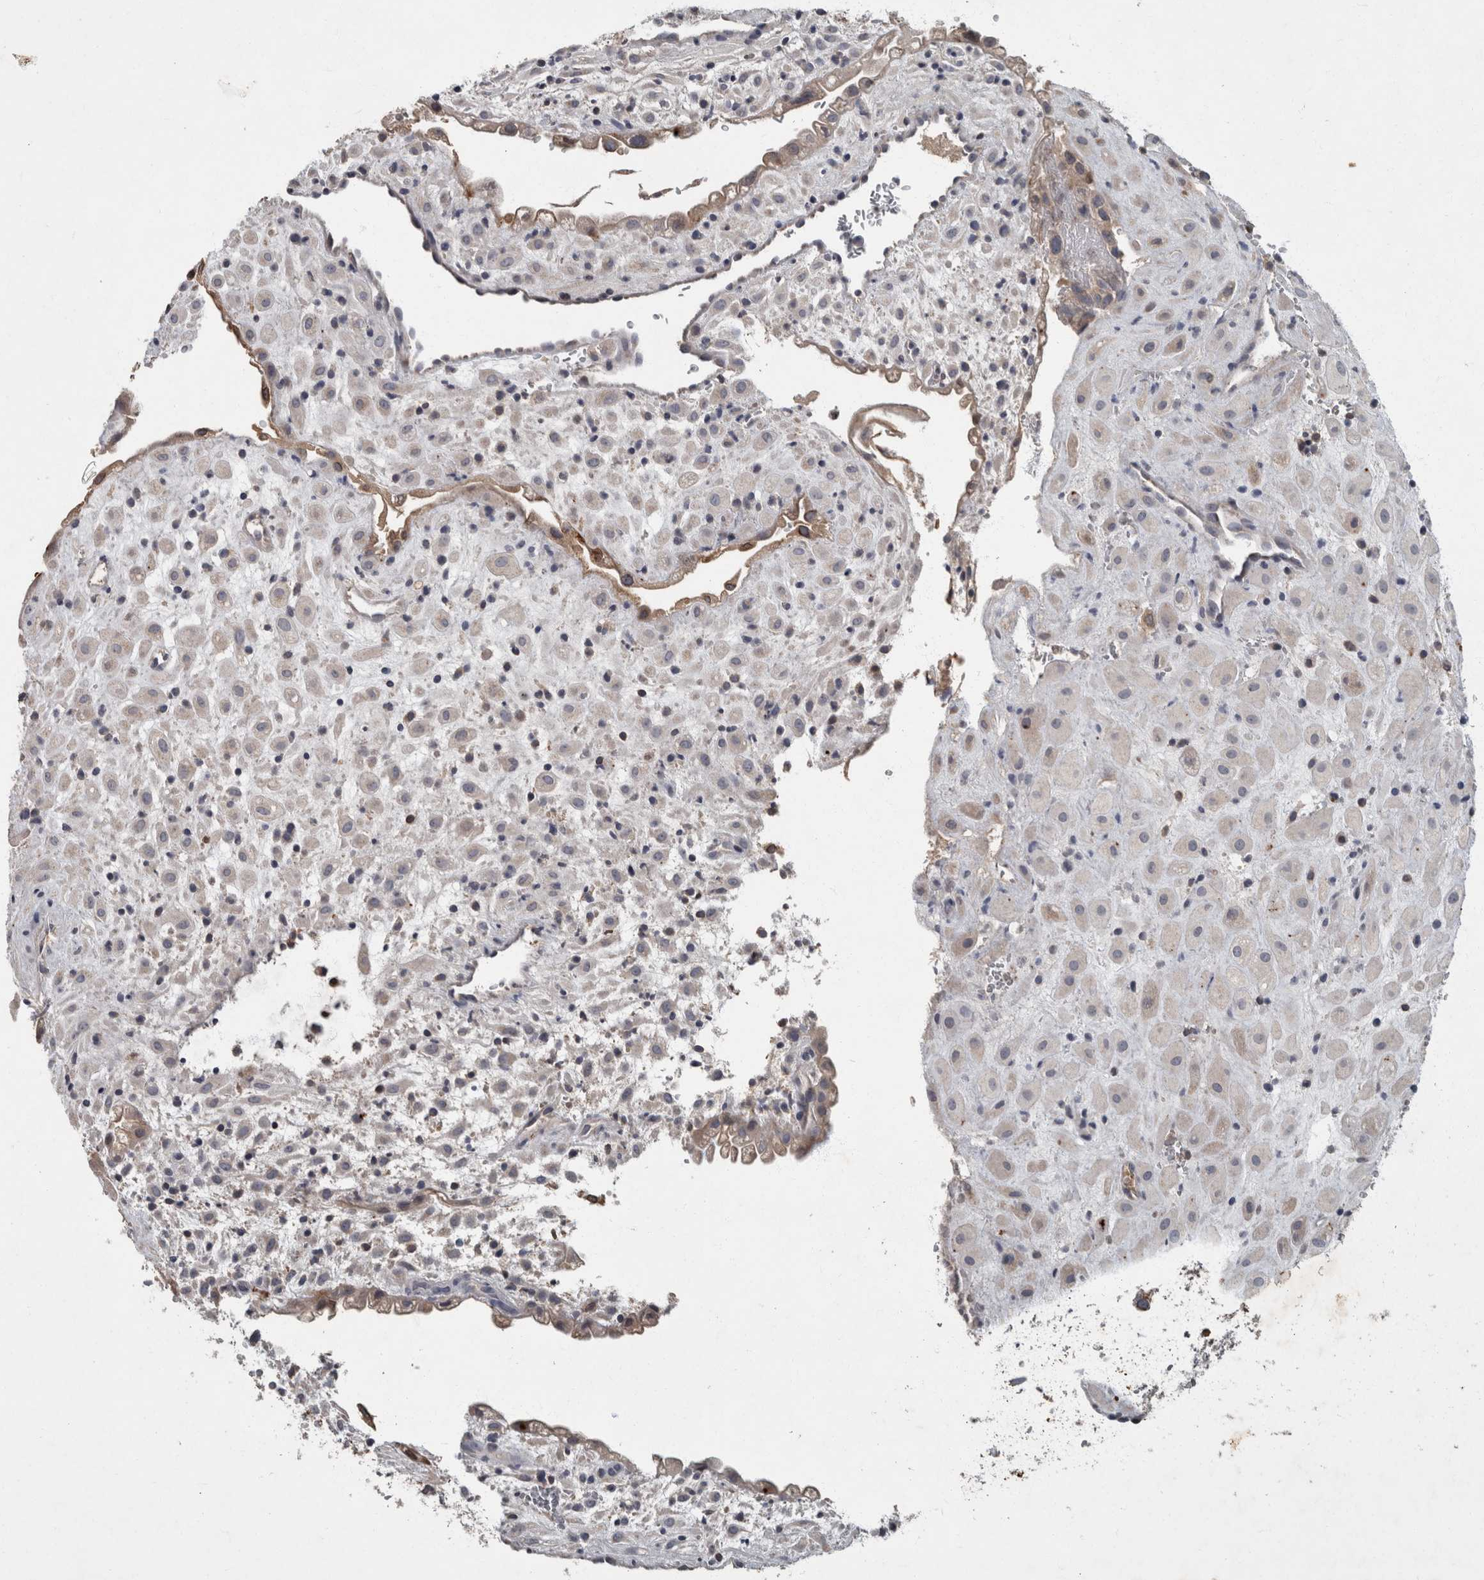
{"staining": {"intensity": "weak", "quantity": "<25%", "location": "cytoplasmic/membranous"}, "tissue": "placenta", "cell_type": "Decidual cells", "image_type": "normal", "snomed": [{"axis": "morphology", "description": "Normal tissue, NOS"}, {"axis": "topography", "description": "Placenta"}], "caption": "This image is of unremarkable placenta stained with immunohistochemistry (IHC) to label a protein in brown with the nuclei are counter-stained blue. There is no expression in decidual cells.", "gene": "PPP1R3C", "patient": {"sex": "female", "age": 35}}